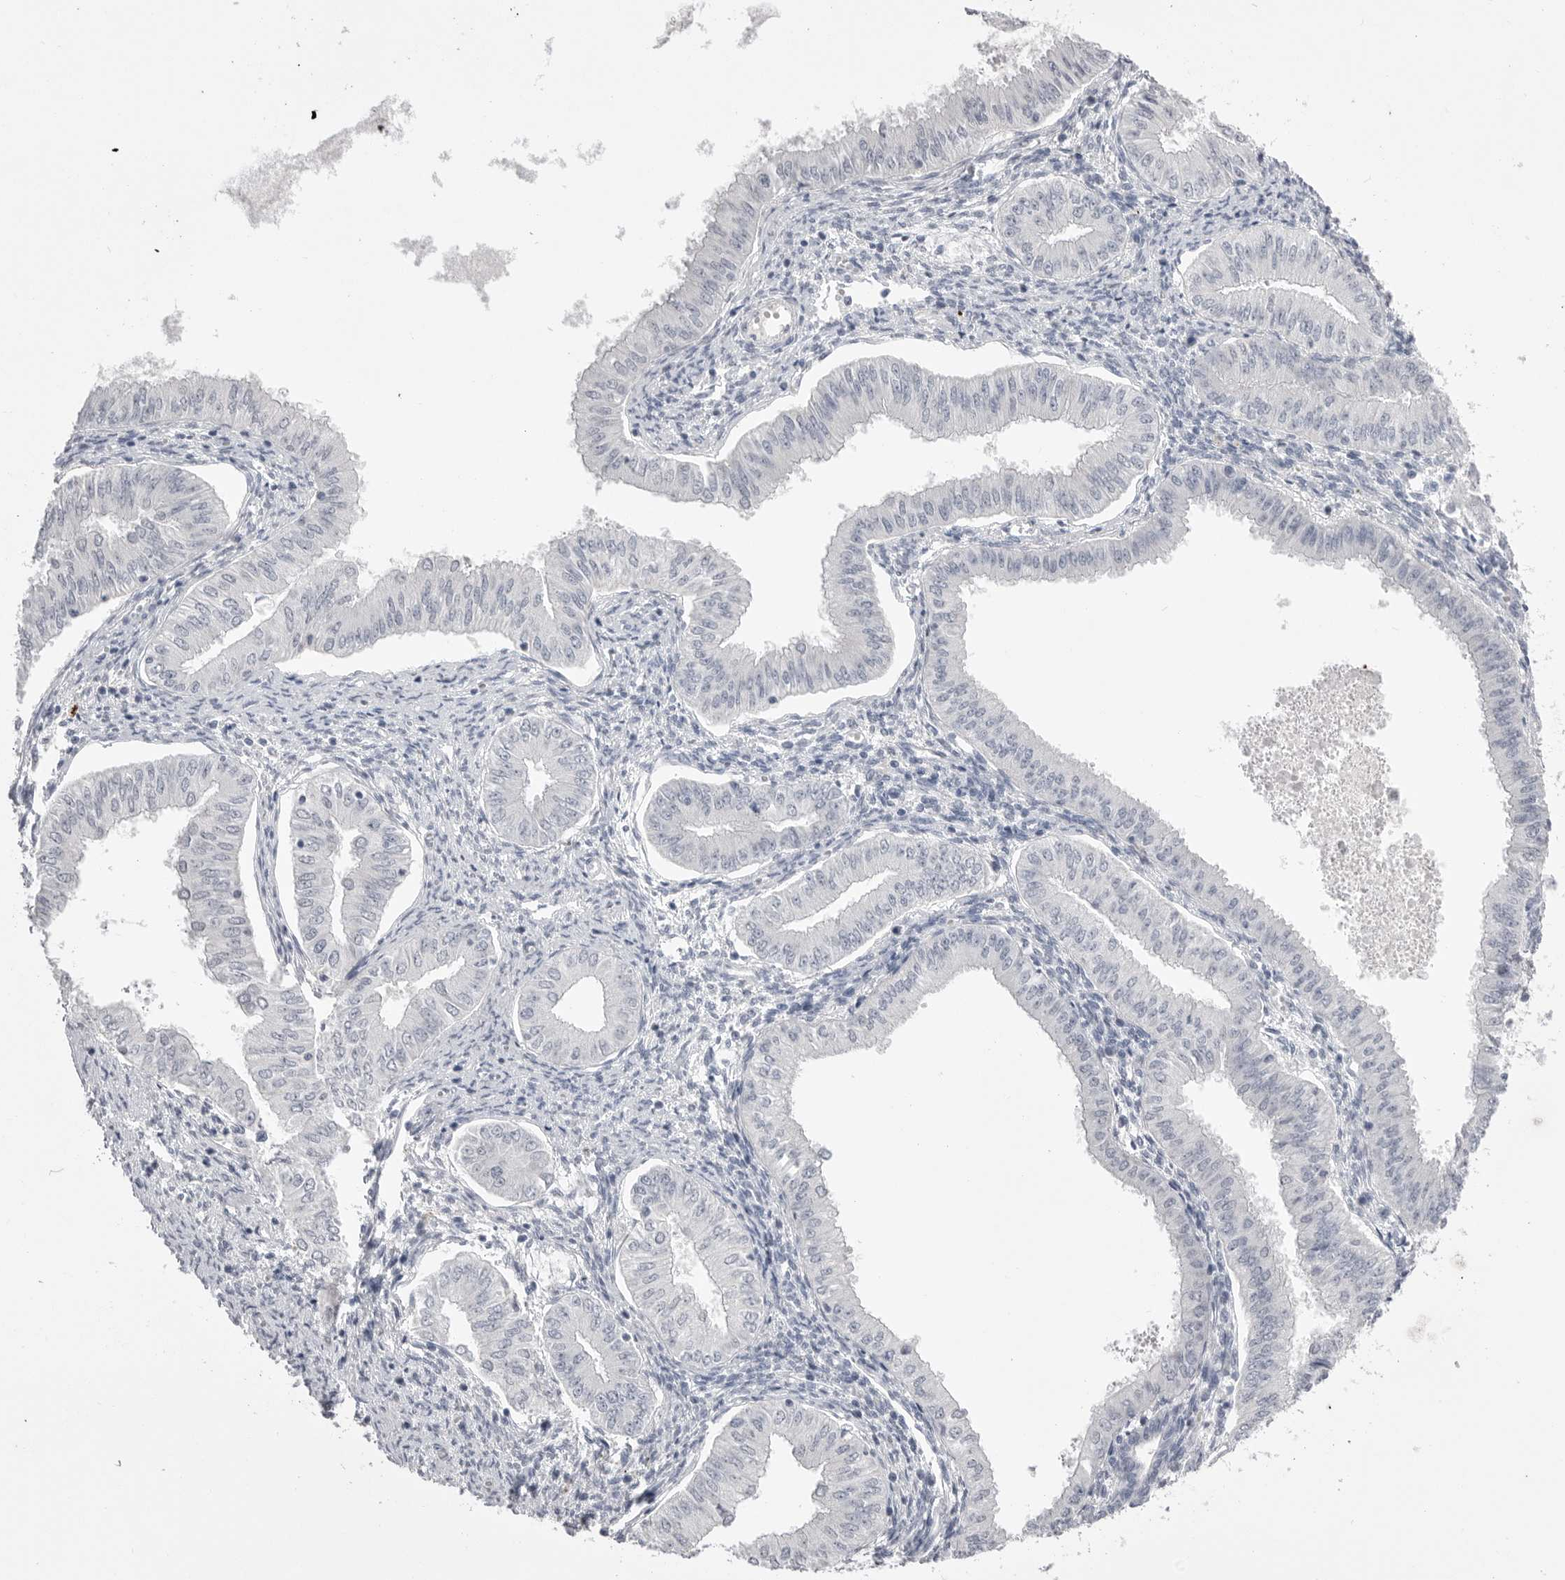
{"staining": {"intensity": "negative", "quantity": "none", "location": "none"}, "tissue": "endometrial cancer", "cell_type": "Tumor cells", "image_type": "cancer", "snomed": [{"axis": "morphology", "description": "Normal tissue, NOS"}, {"axis": "morphology", "description": "Adenocarcinoma, NOS"}, {"axis": "topography", "description": "Endometrium"}], "caption": "DAB (3,3'-diaminobenzidine) immunohistochemical staining of endometrial cancer (adenocarcinoma) exhibits no significant expression in tumor cells.", "gene": "CPB1", "patient": {"sex": "female", "age": 53}}